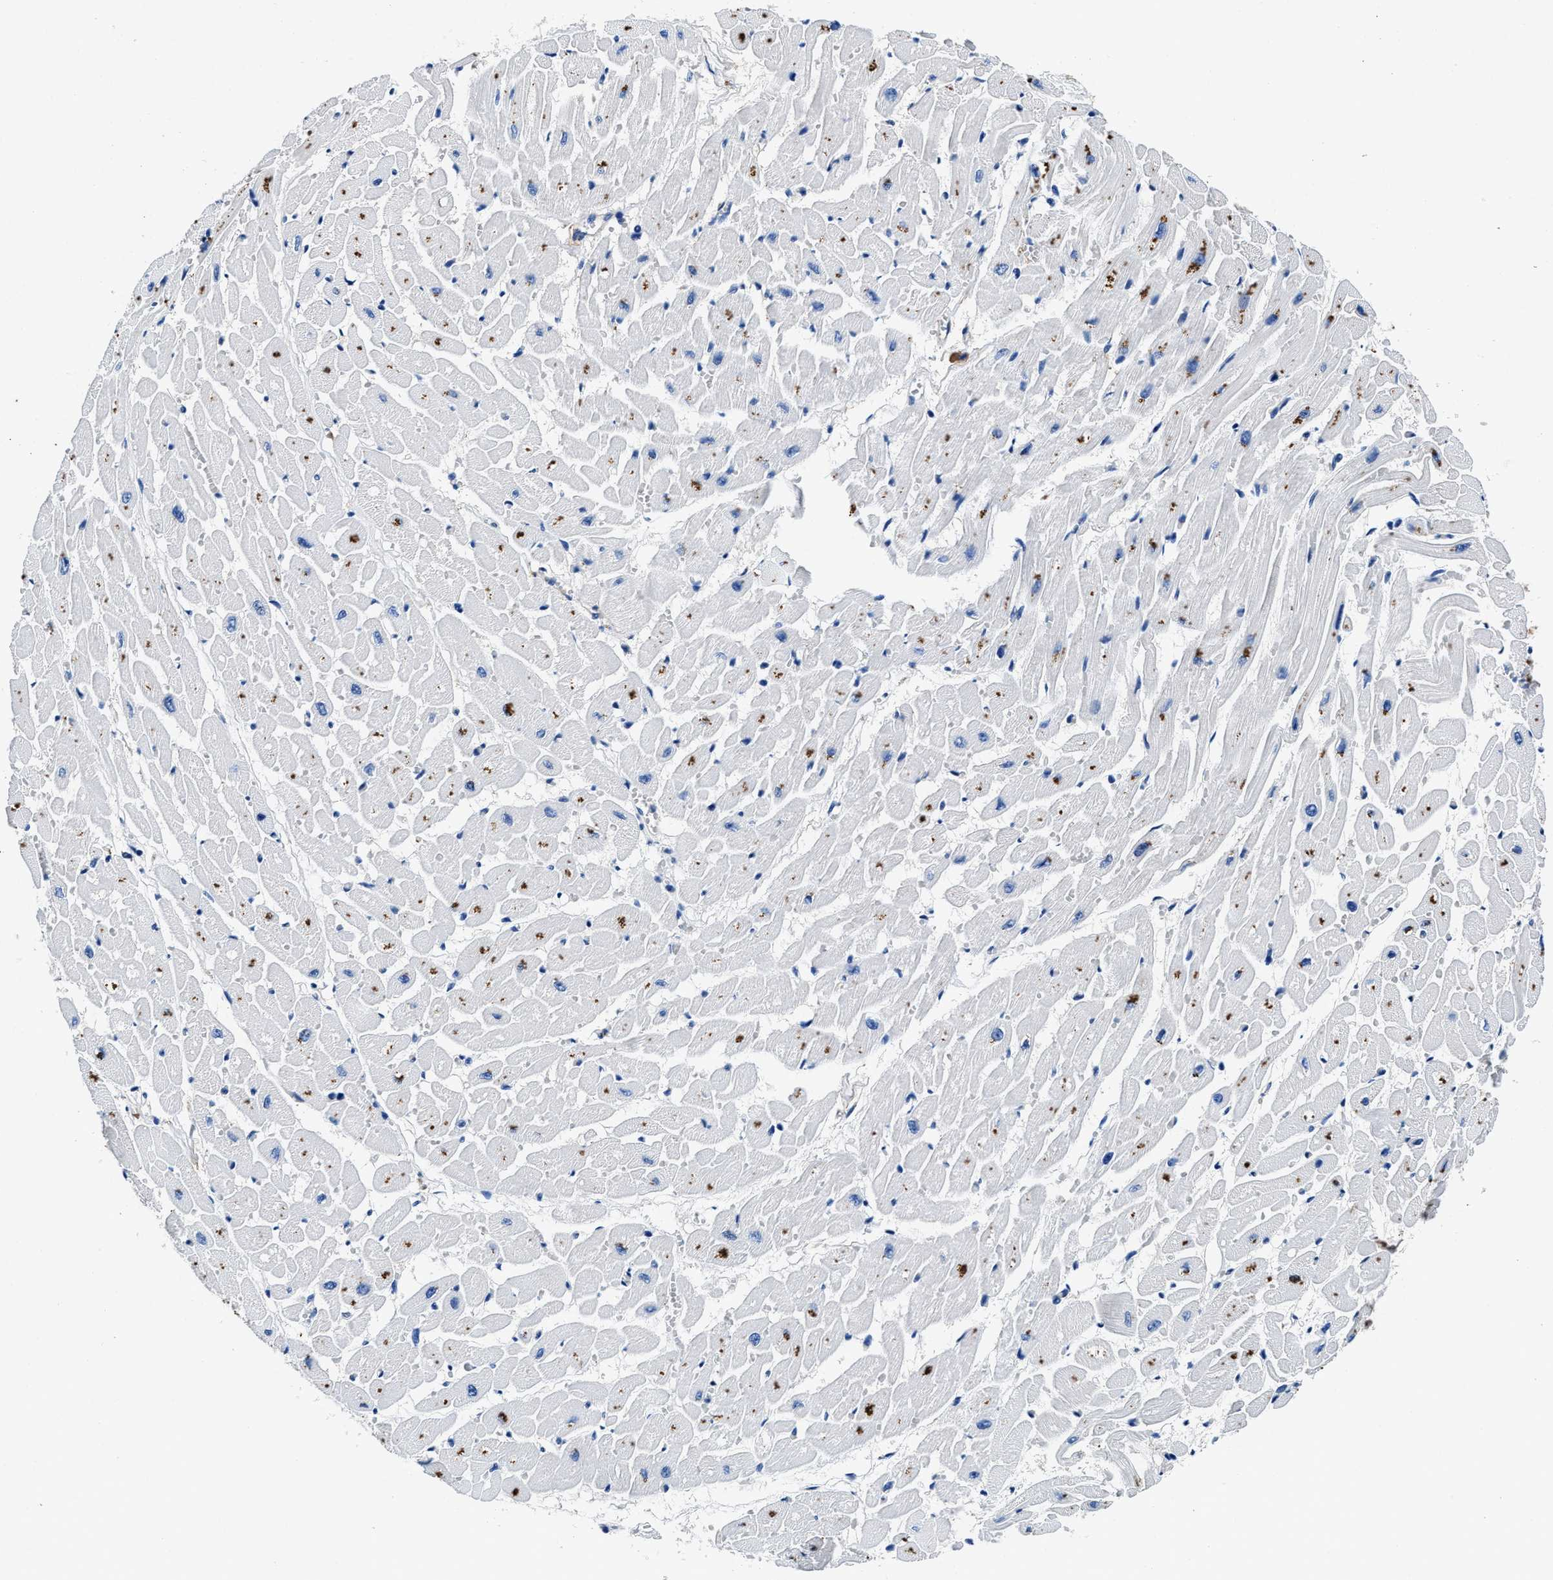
{"staining": {"intensity": "moderate", "quantity": "25%-75%", "location": "cytoplasmic/membranous"}, "tissue": "heart muscle", "cell_type": "Cardiomyocytes", "image_type": "normal", "snomed": [{"axis": "morphology", "description": "Normal tissue, NOS"}, {"axis": "topography", "description": "Heart"}], "caption": "Immunohistochemical staining of unremarkable human heart muscle shows moderate cytoplasmic/membranous protein staining in about 25%-75% of cardiomyocytes. Using DAB (brown) and hematoxylin (blue) stains, captured at high magnification using brightfield microscopy.", "gene": "TEX261", "patient": {"sex": "male", "age": 45}}